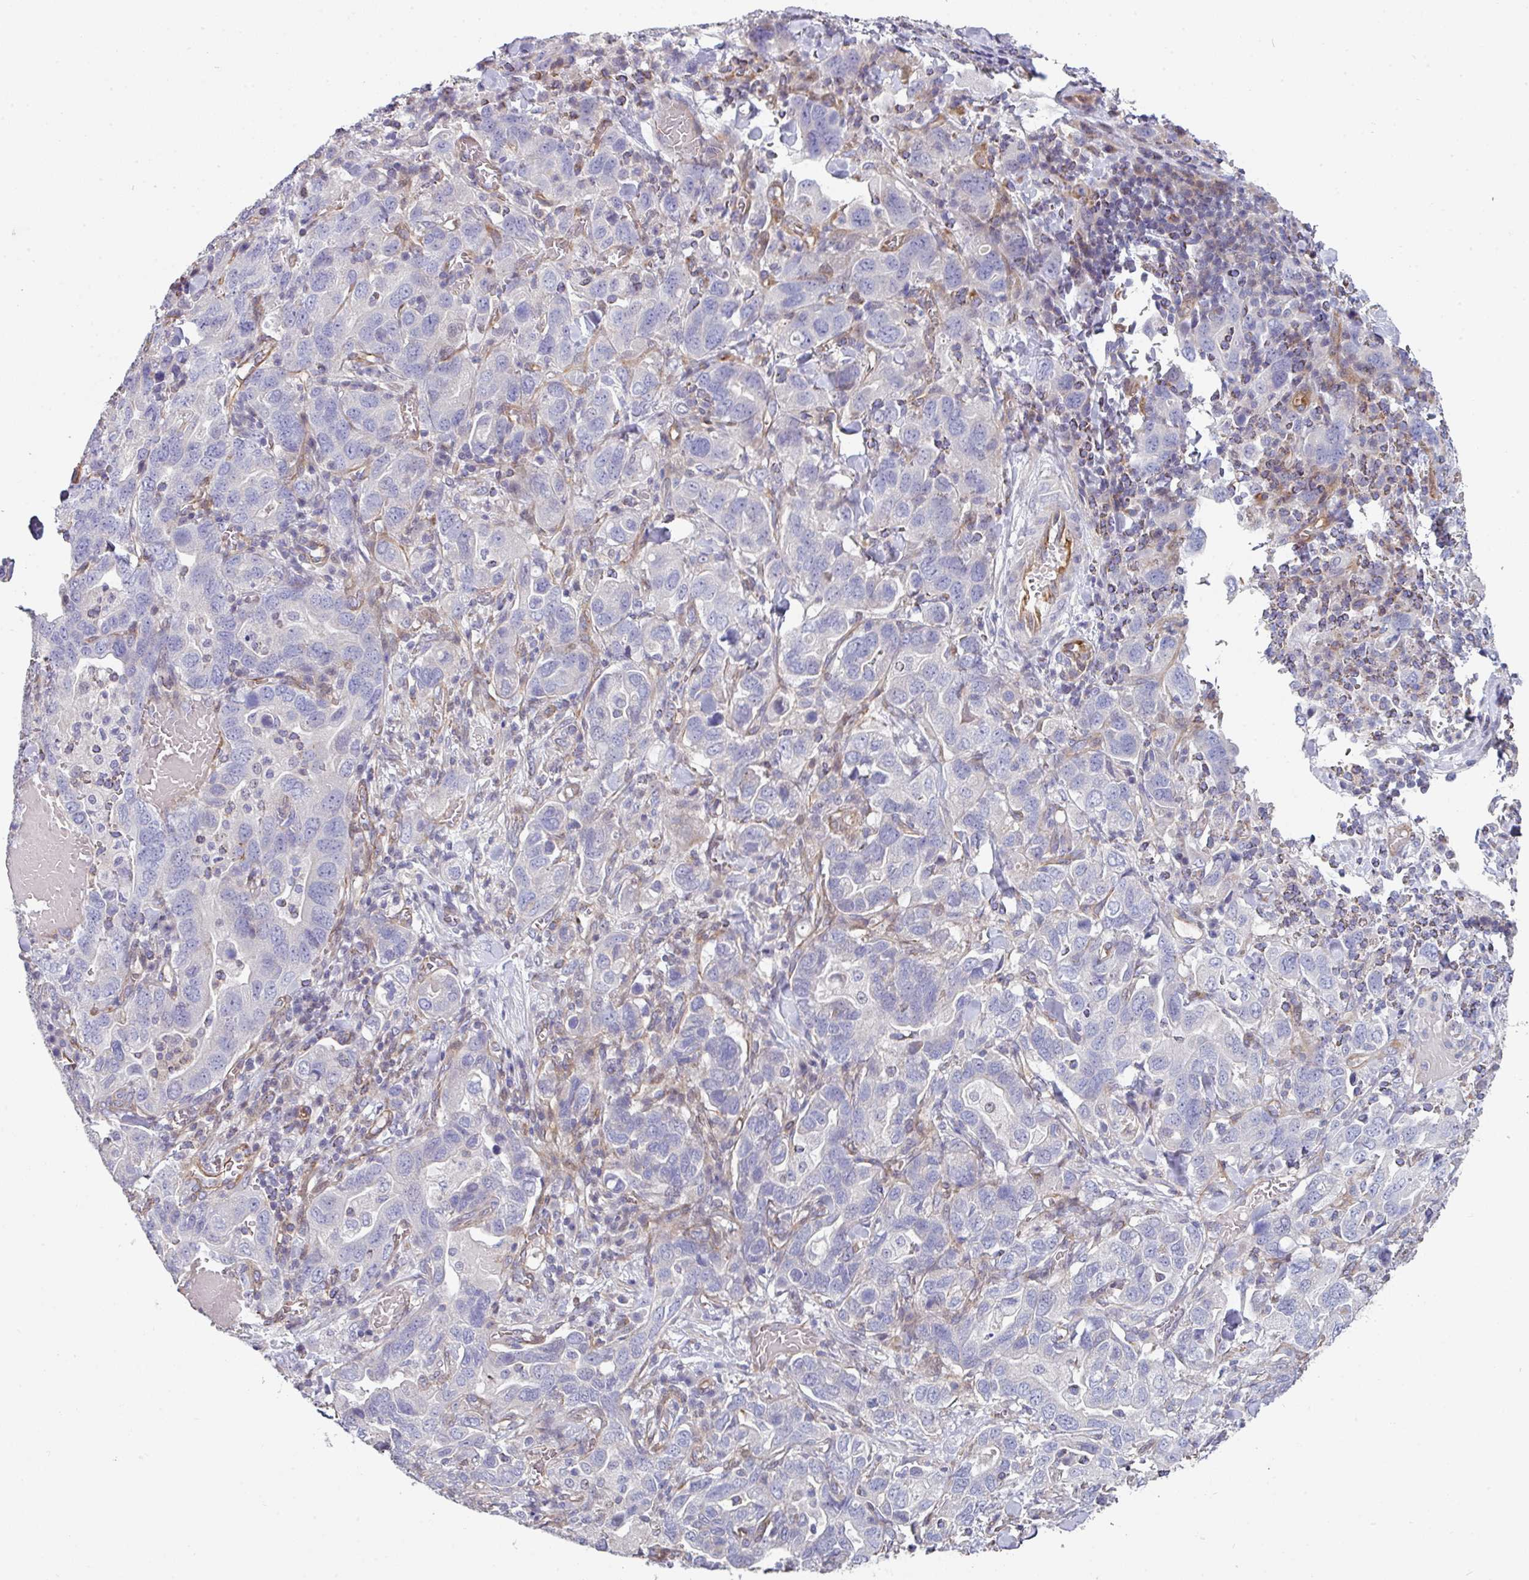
{"staining": {"intensity": "negative", "quantity": "none", "location": "none"}, "tissue": "stomach cancer", "cell_type": "Tumor cells", "image_type": "cancer", "snomed": [{"axis": "morphology", "description": "Adenocarcinoma, NOS"}, {"axis": "topography", "description": "Stomach, upper"}, {"axis": "topography", "description": "Stomach"}], "caption": "This is a histopathology image of immunohistochemistry staining of adenocarcinoma (stomach), which shows no positivity in tumor cells.", "gene": "ANO9", "patient": {"sex": "male", "age": 62}}